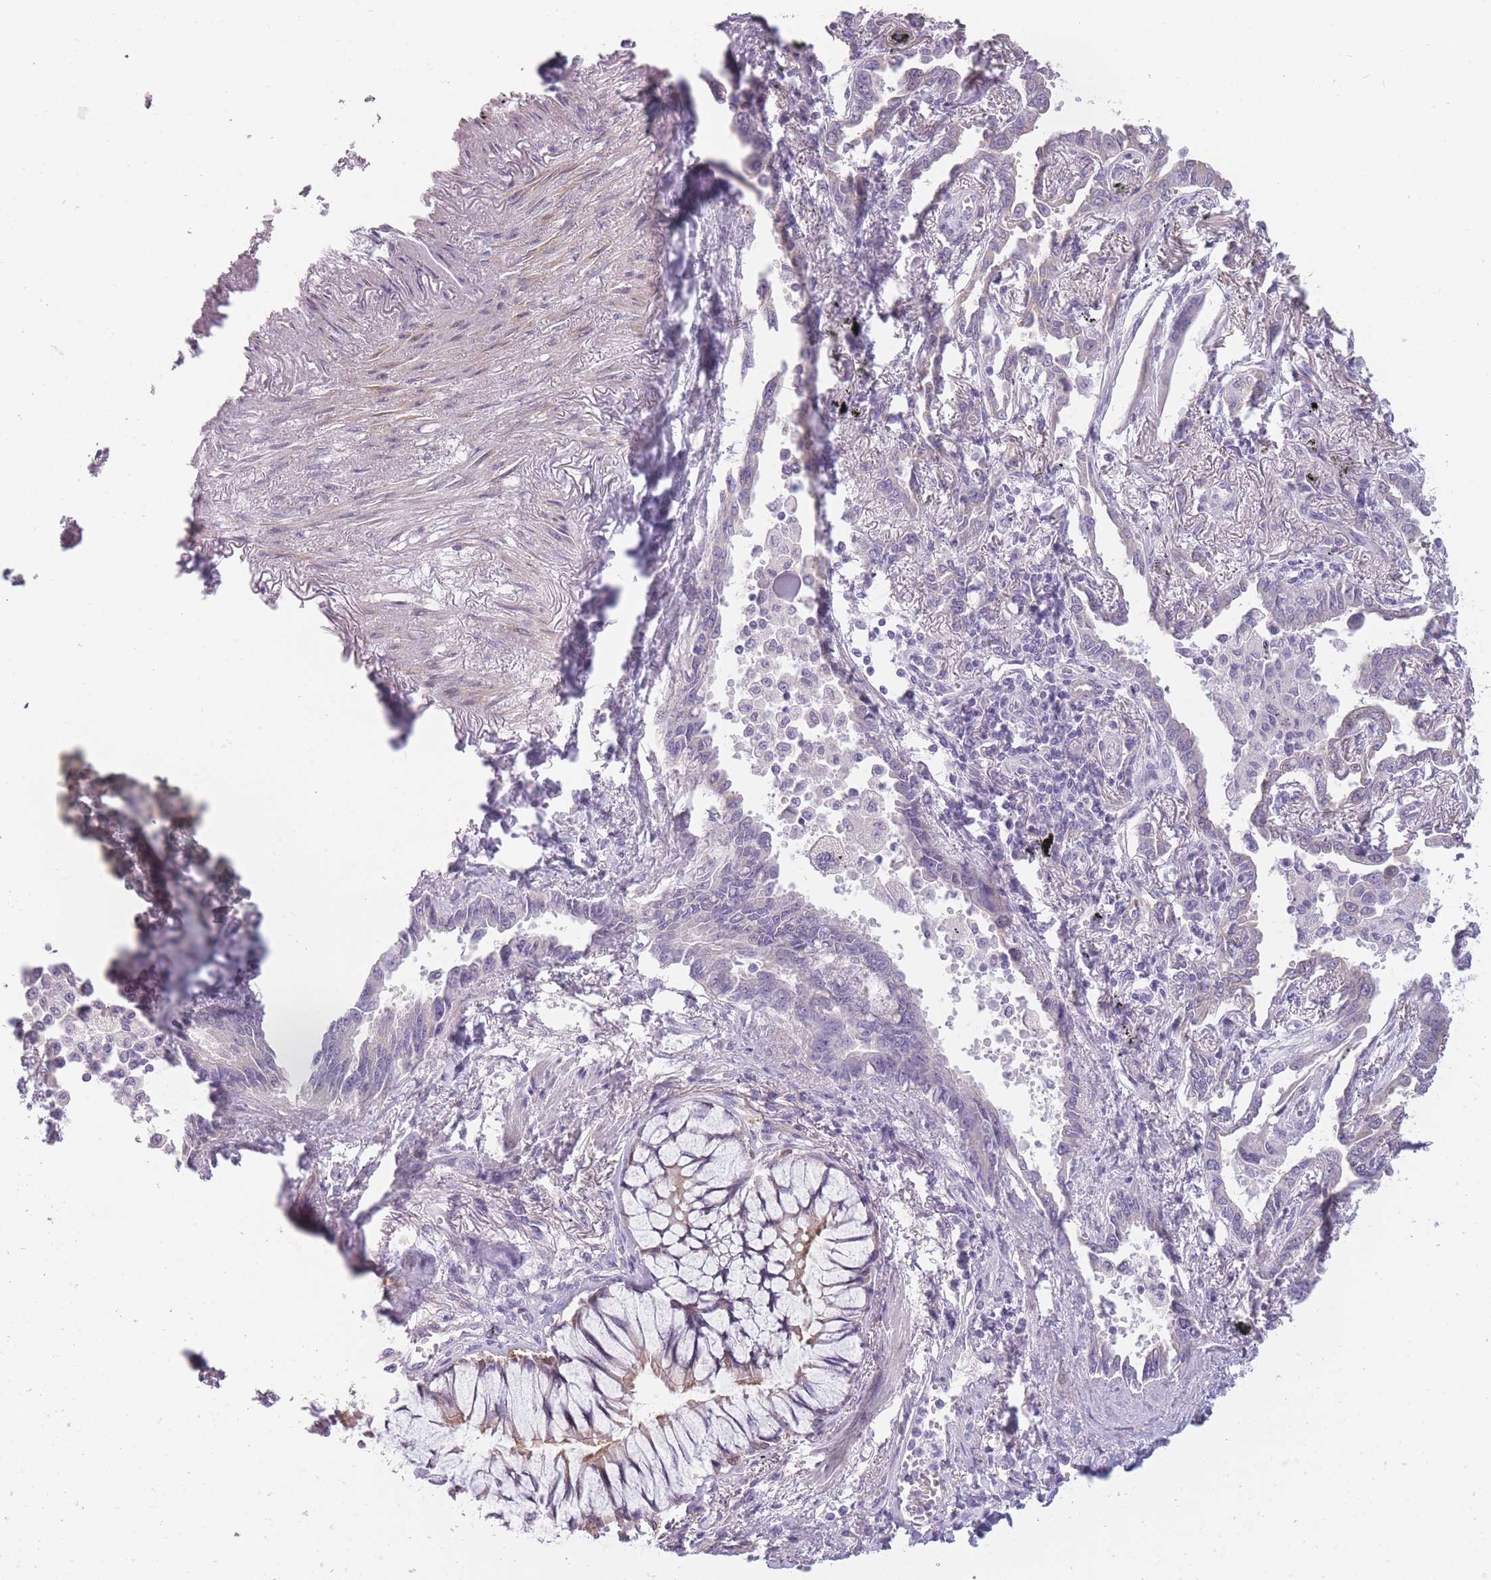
{"staining": {"intensity": "negative", "quantity": "none", "location": "none"}, "tissue": "lung cancer", "cell_type": "Tumor cells", "image_type": "cancer", "snomed": [{"axis": "morphology", "description": "Adenocarcinoma, NOS"}, {"axis": "topography", "description": "Lung"}], "caption": "Protein analysis of lung adenocarcinoma reveals no significant positivity in tumor cells.", "gene": "TMEM236", "patient": {"sex": "male", "age": 67}}